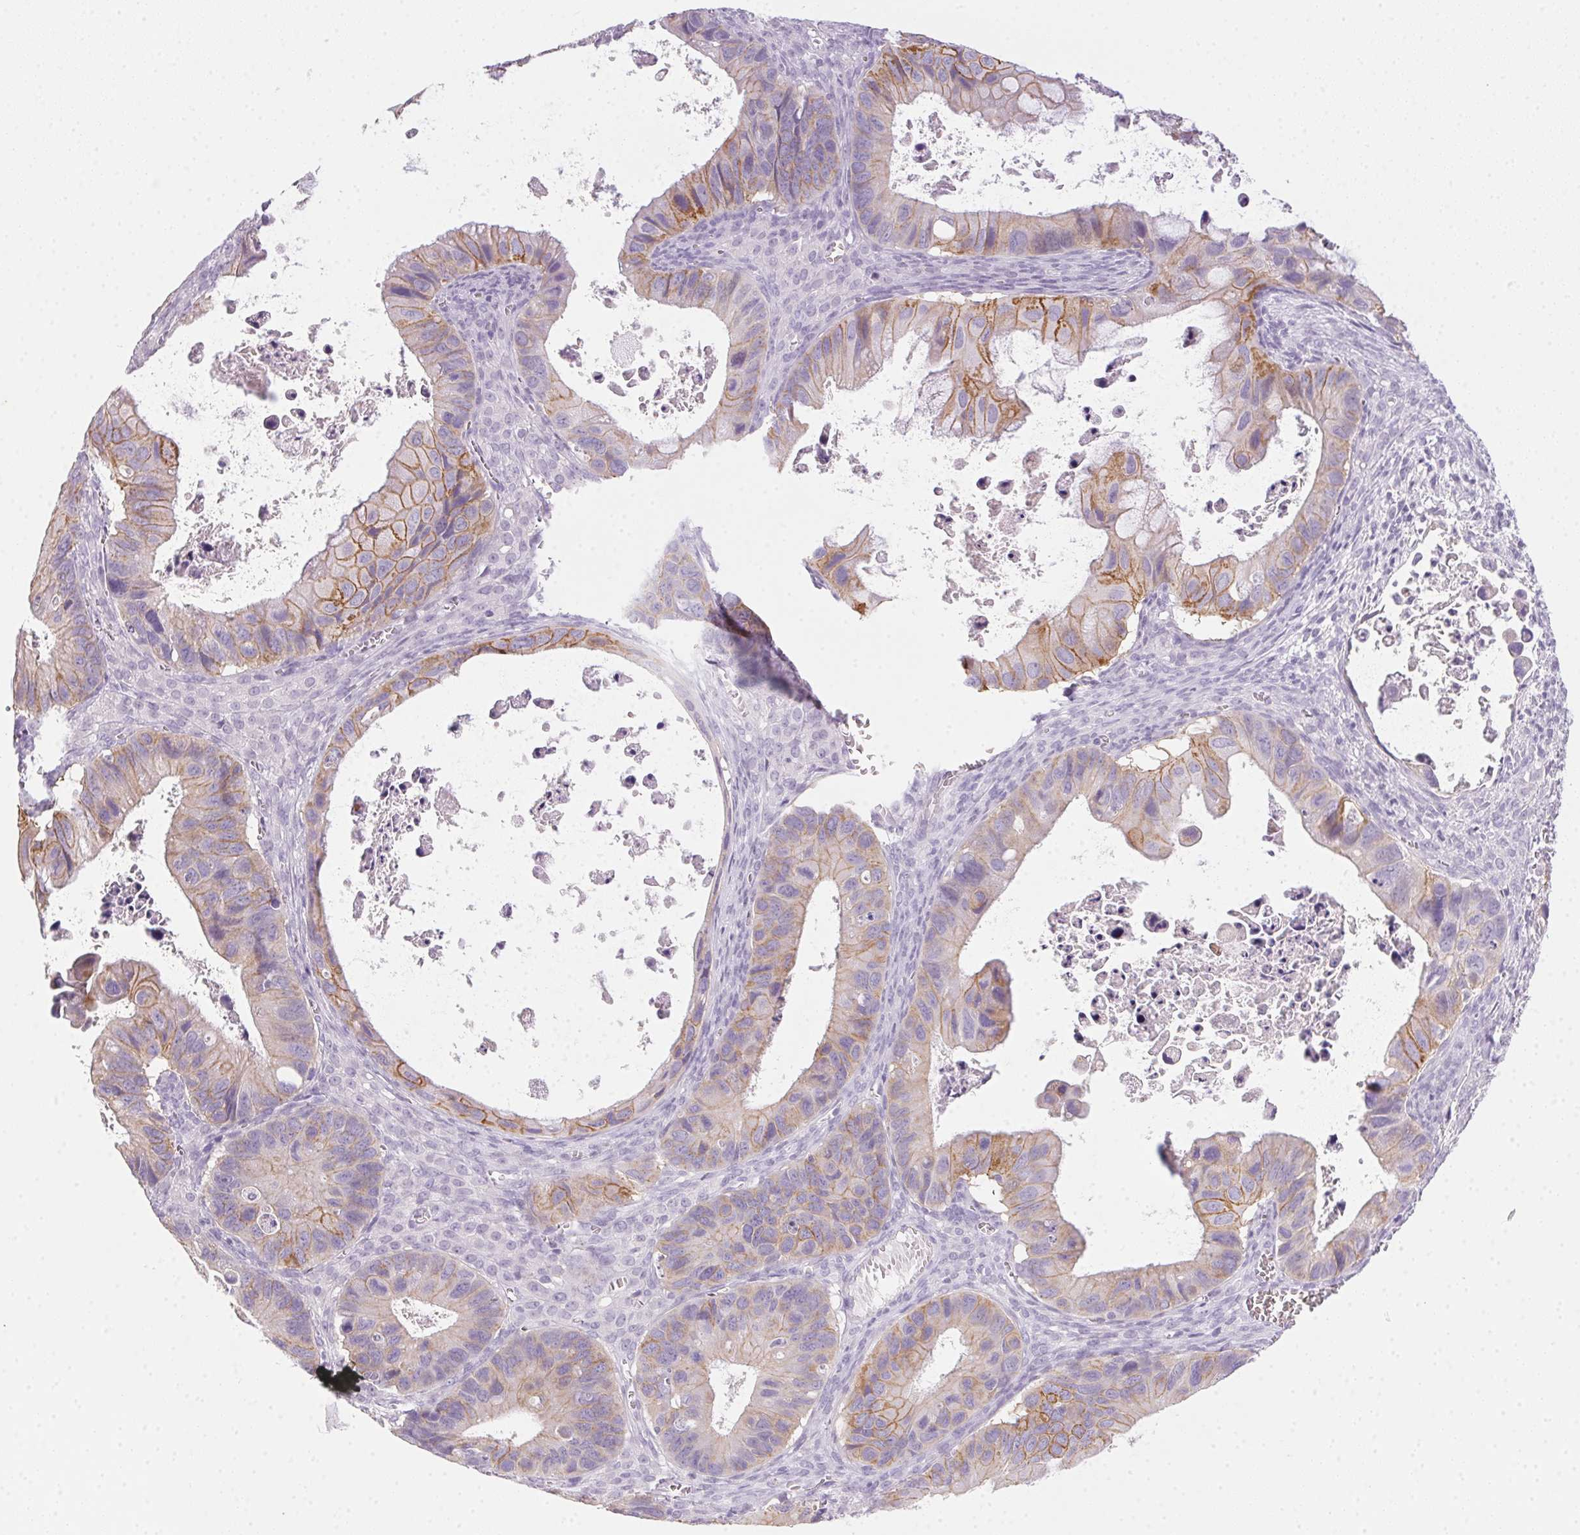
{"staining": {"intensity": "weak", "quantity": "25%-75%", "location": "cytoplasmic/membranous"}, "tissue": "ovarian cancer", "cell_type": "Tumor cells", "image_type": "cancer", "snomed": [{"axis": "morphology", "description": "Cystadenocarcinoma, mucinous, NOS"}, {"axis": "topography", "description": "Ovary"}], "caption": "Ovarian cancer (mucinous cystadenocarcinoma) stained for a protein reveals weak cytoplasmic/membranous positivity in tumor cells.", "gene": "POPDC2", "patient": {"sex": "female", "age": 64}}